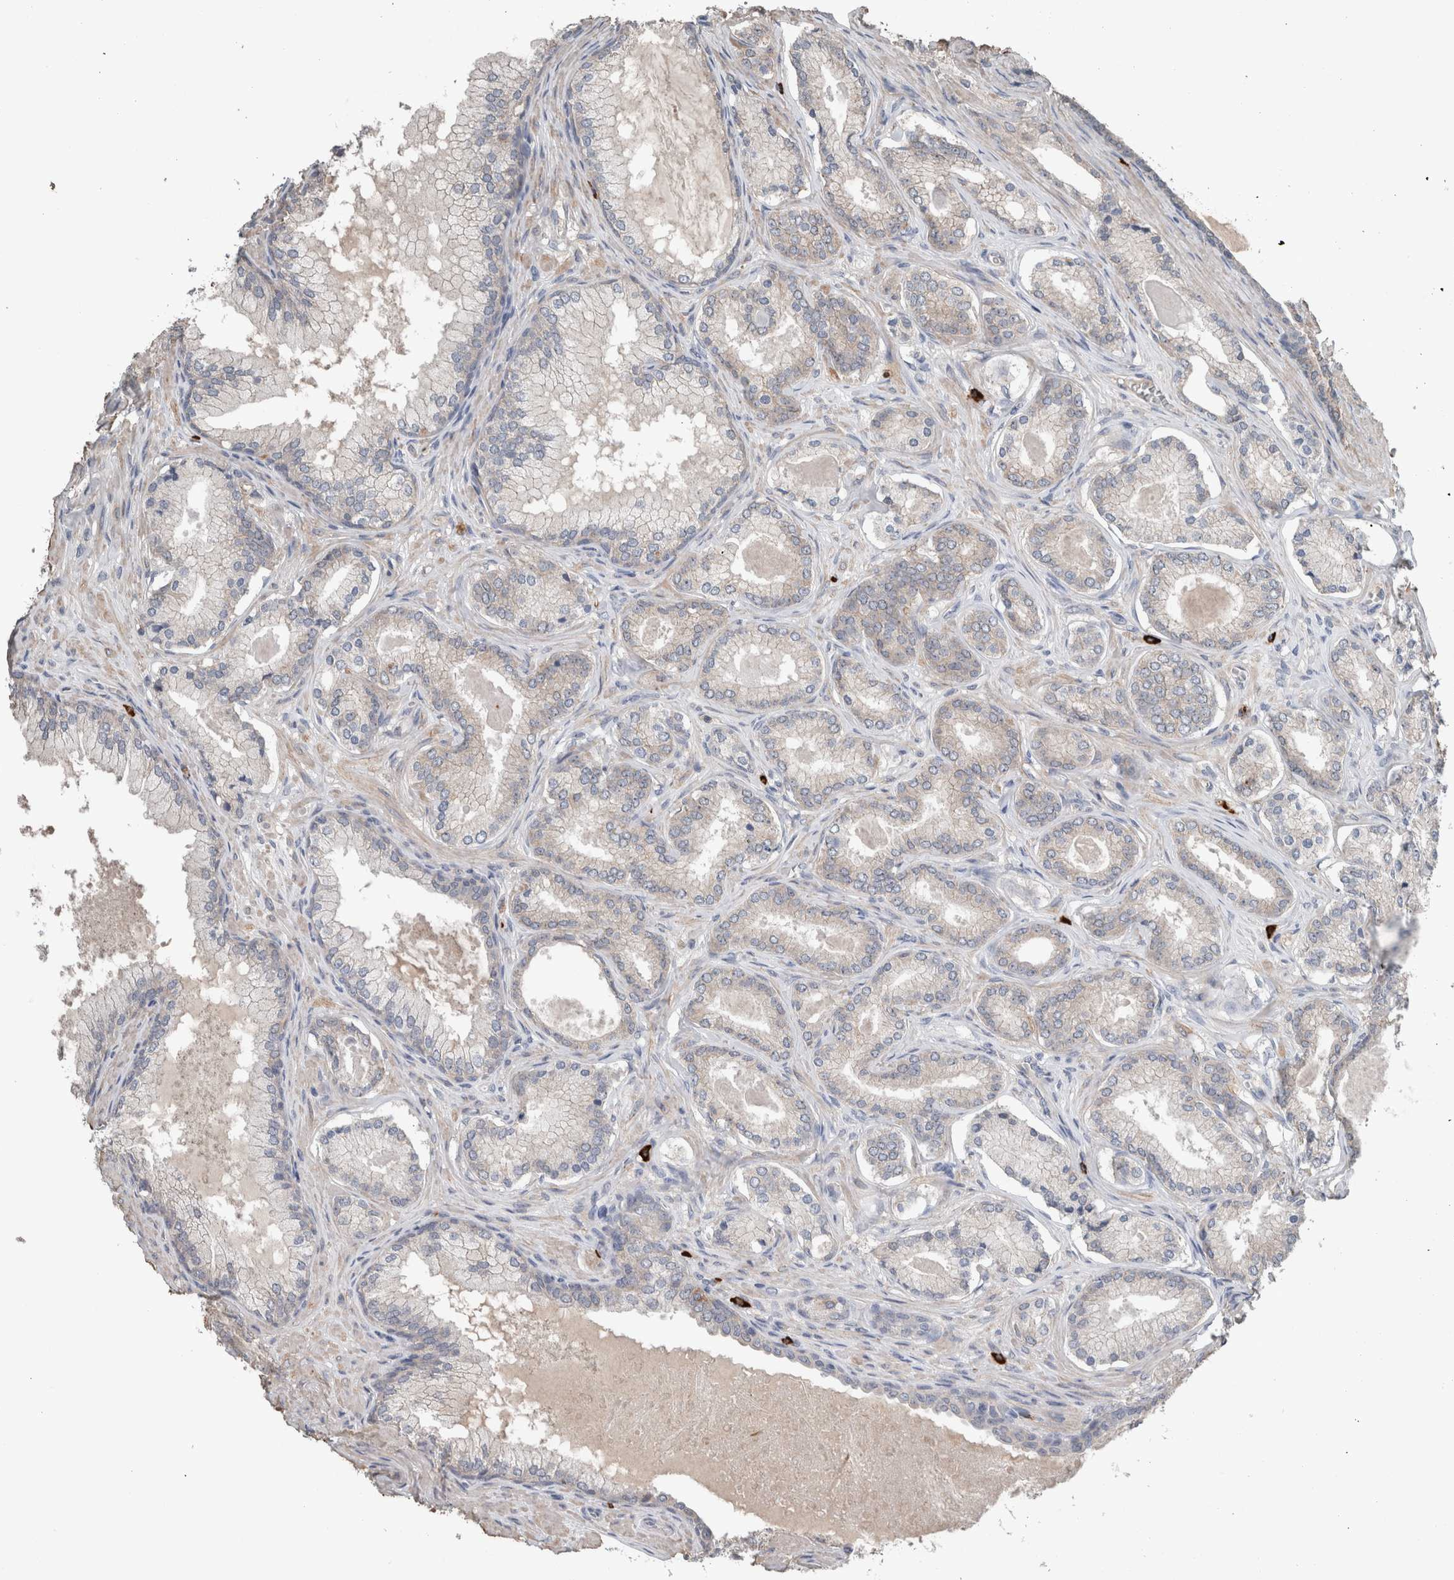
{"staining": {"intensity": "weak", "quantity": "25%-75%", "location": "cytoplasmic/membranous"}, "tissue": "prostate cancer", "cell_type": "Tumor cells", "image_type": "cancer", "snomed": [{"axis": "morphology", "description": "Adenocarcinoma, Low grade"}, {"axis": "topography", "description": "Prostate"}], "caption": "Prostate cancer (adenocarcinoma (low-grade)) tissue exhibits weak cytoplasmic/membranous staining in about 25%-75% of tumor cells, visualized by immunohistochemistry. (IHC, brightfield microscopy, high magnification).", "gene": "CRNN", "patient": {"sex": "male", "age": 70}}